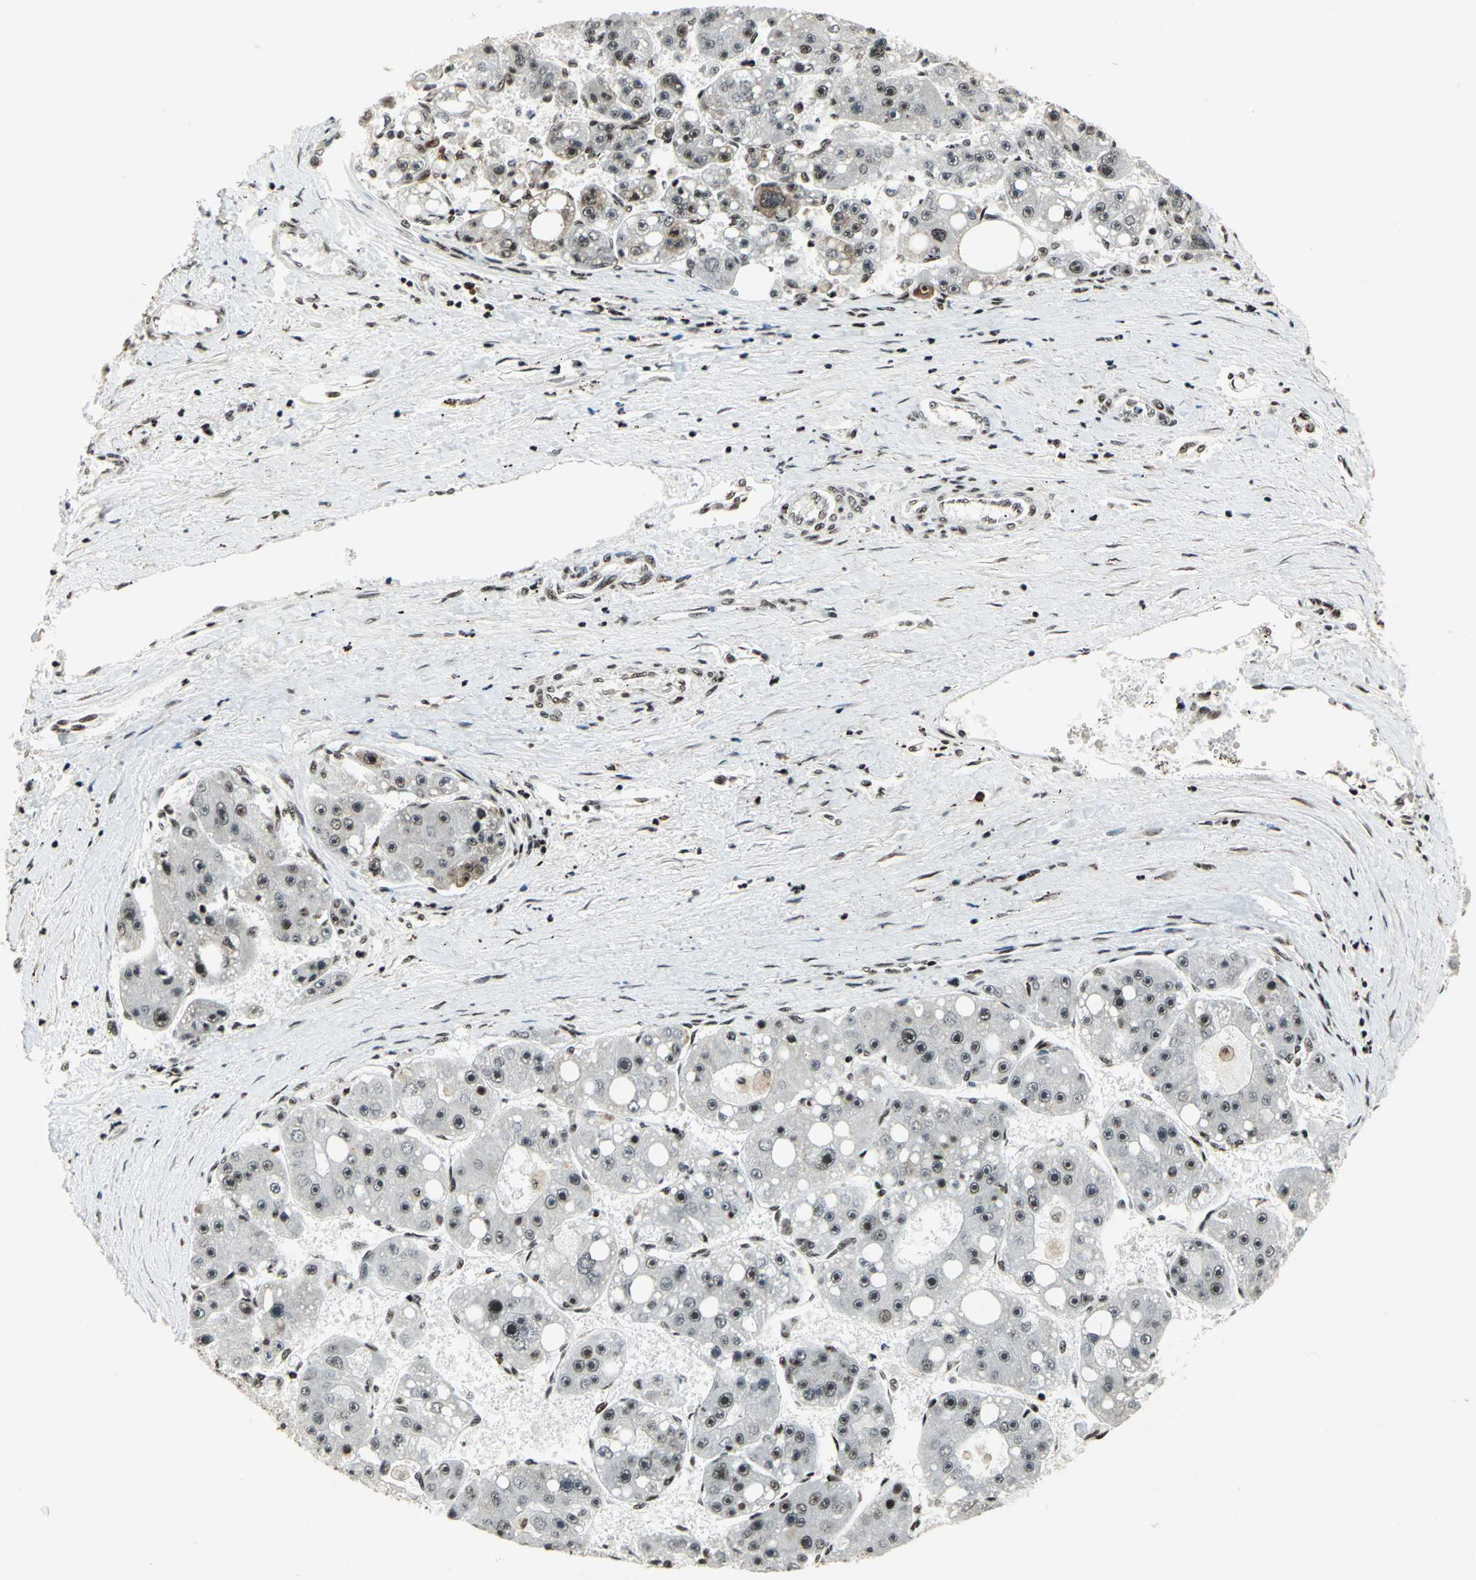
{"staining": {"intensity": "weak", "quantity": "25%-75%", "location": "nuclear"}, "tissue": "liver cancer", "cell_type": "Tumor cells", "image_type": "cancer", "snomed": [{"axis": "morphology", "description": "Carcinoma, Hepatocellular, NOS"}, {"axis": "topography", "description": "Liver"}], "caption": "A histopathology image of human hepatocellular carcinoma (liver) stained for a protein demonstrates weak nuclear brown staining in tumor cells.", "gene": "UBTF", "patient": {"sex": "female", "age": 61}}